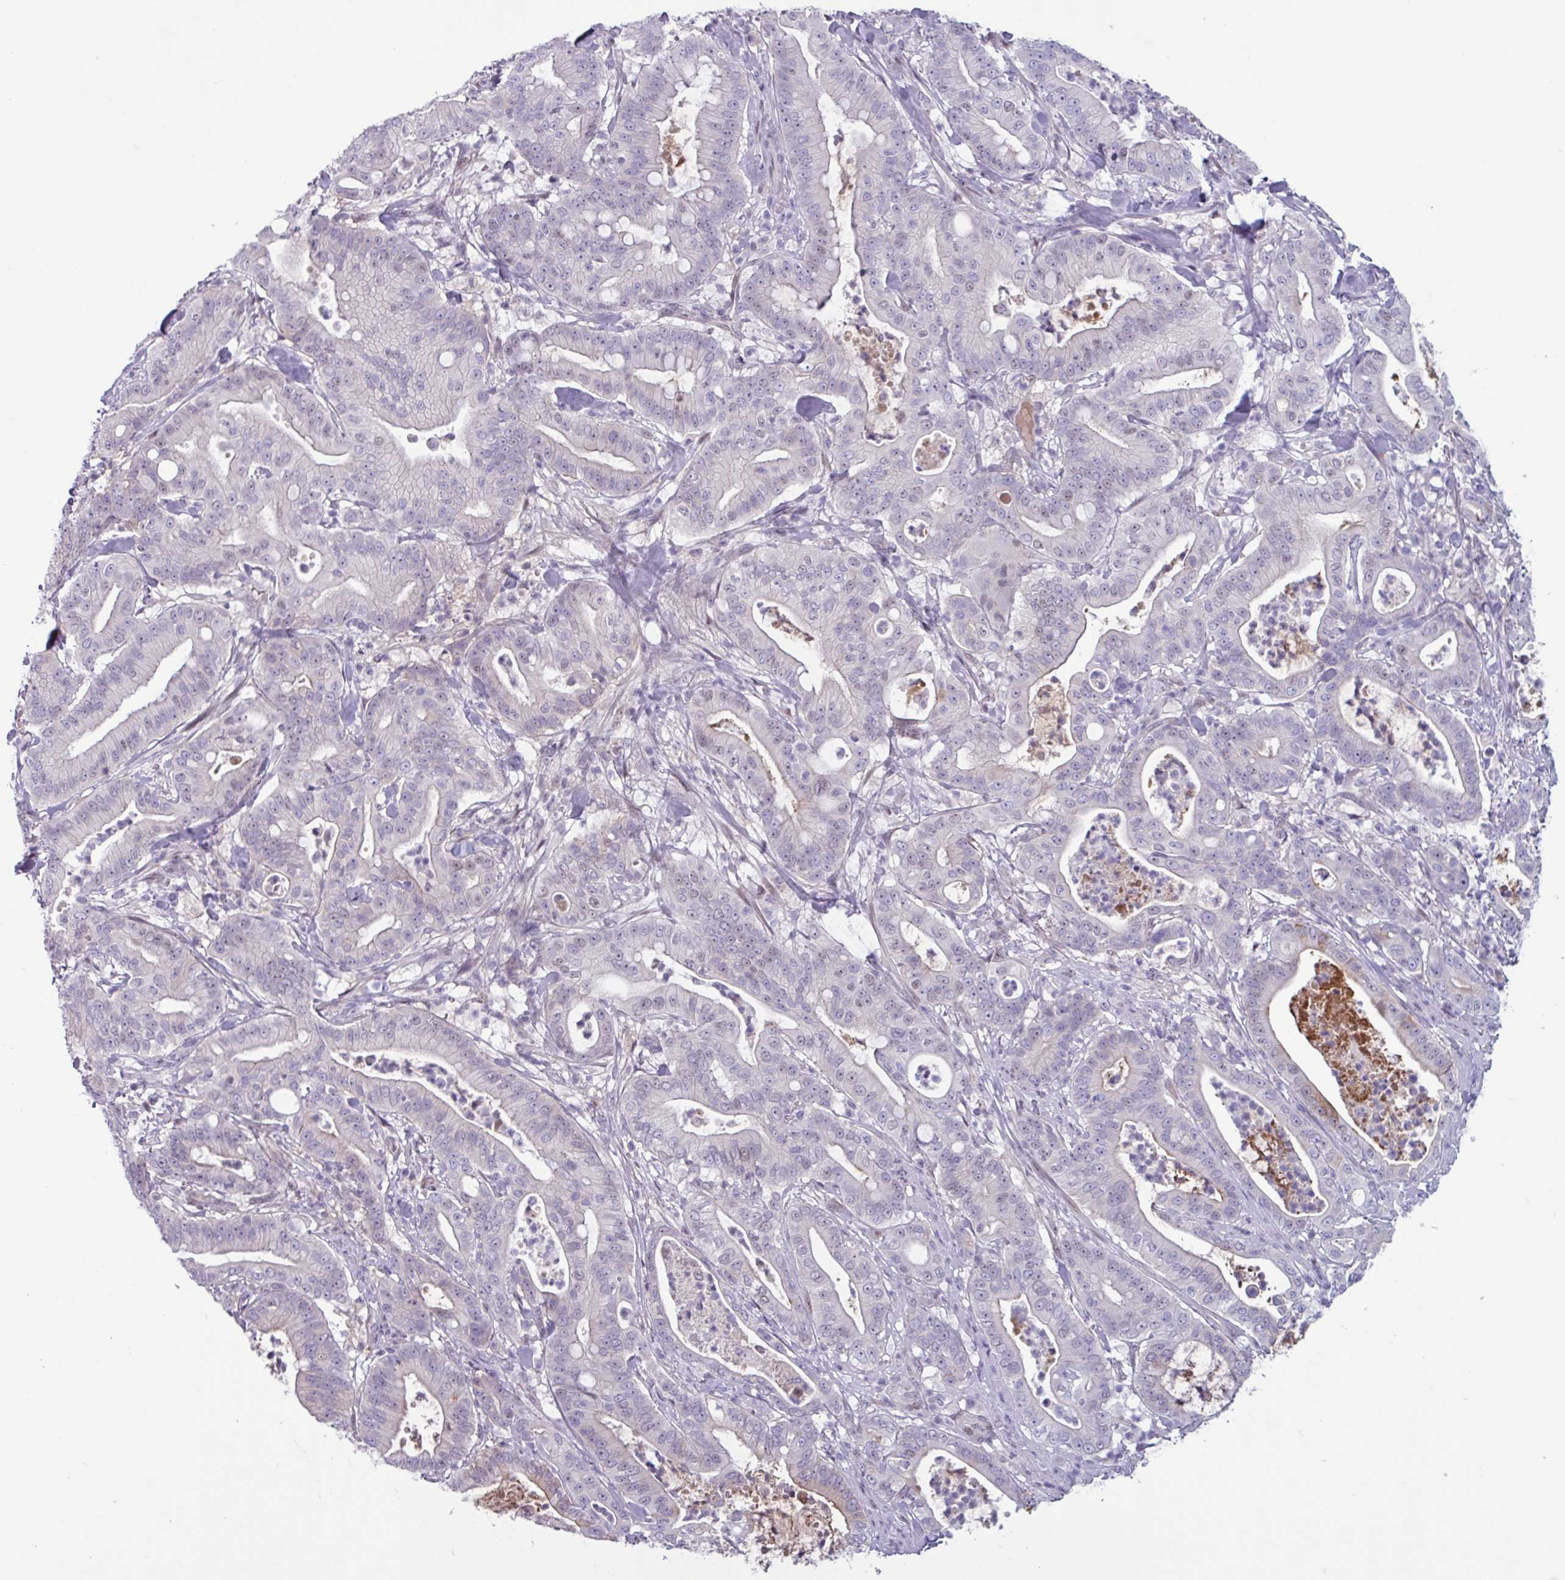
{"staining": {"intensity": "negative", "quantity": "none", "location": "none"}, "tissue": "pancreatic cancer", "cell_type": "Tumor cells", "image_type": "cancer", "snomed": [{"axis": "morphology", "description": "Adenocarcinoma, NOS"}, {"axis": "topography", "description": "Pancreas"}], "caption": "Immunohistochemistry of adenocarcinoma (pancreatic) shows no expression in tumor cells. Brightfield microscopy of IHC stained with DAB (3,3'-diaminobenzidine) (brown) and hematoxylin (blue), captured at high magnification.", "gene": "ZNF575", "patient": {"sex": "male", "age": 71}}